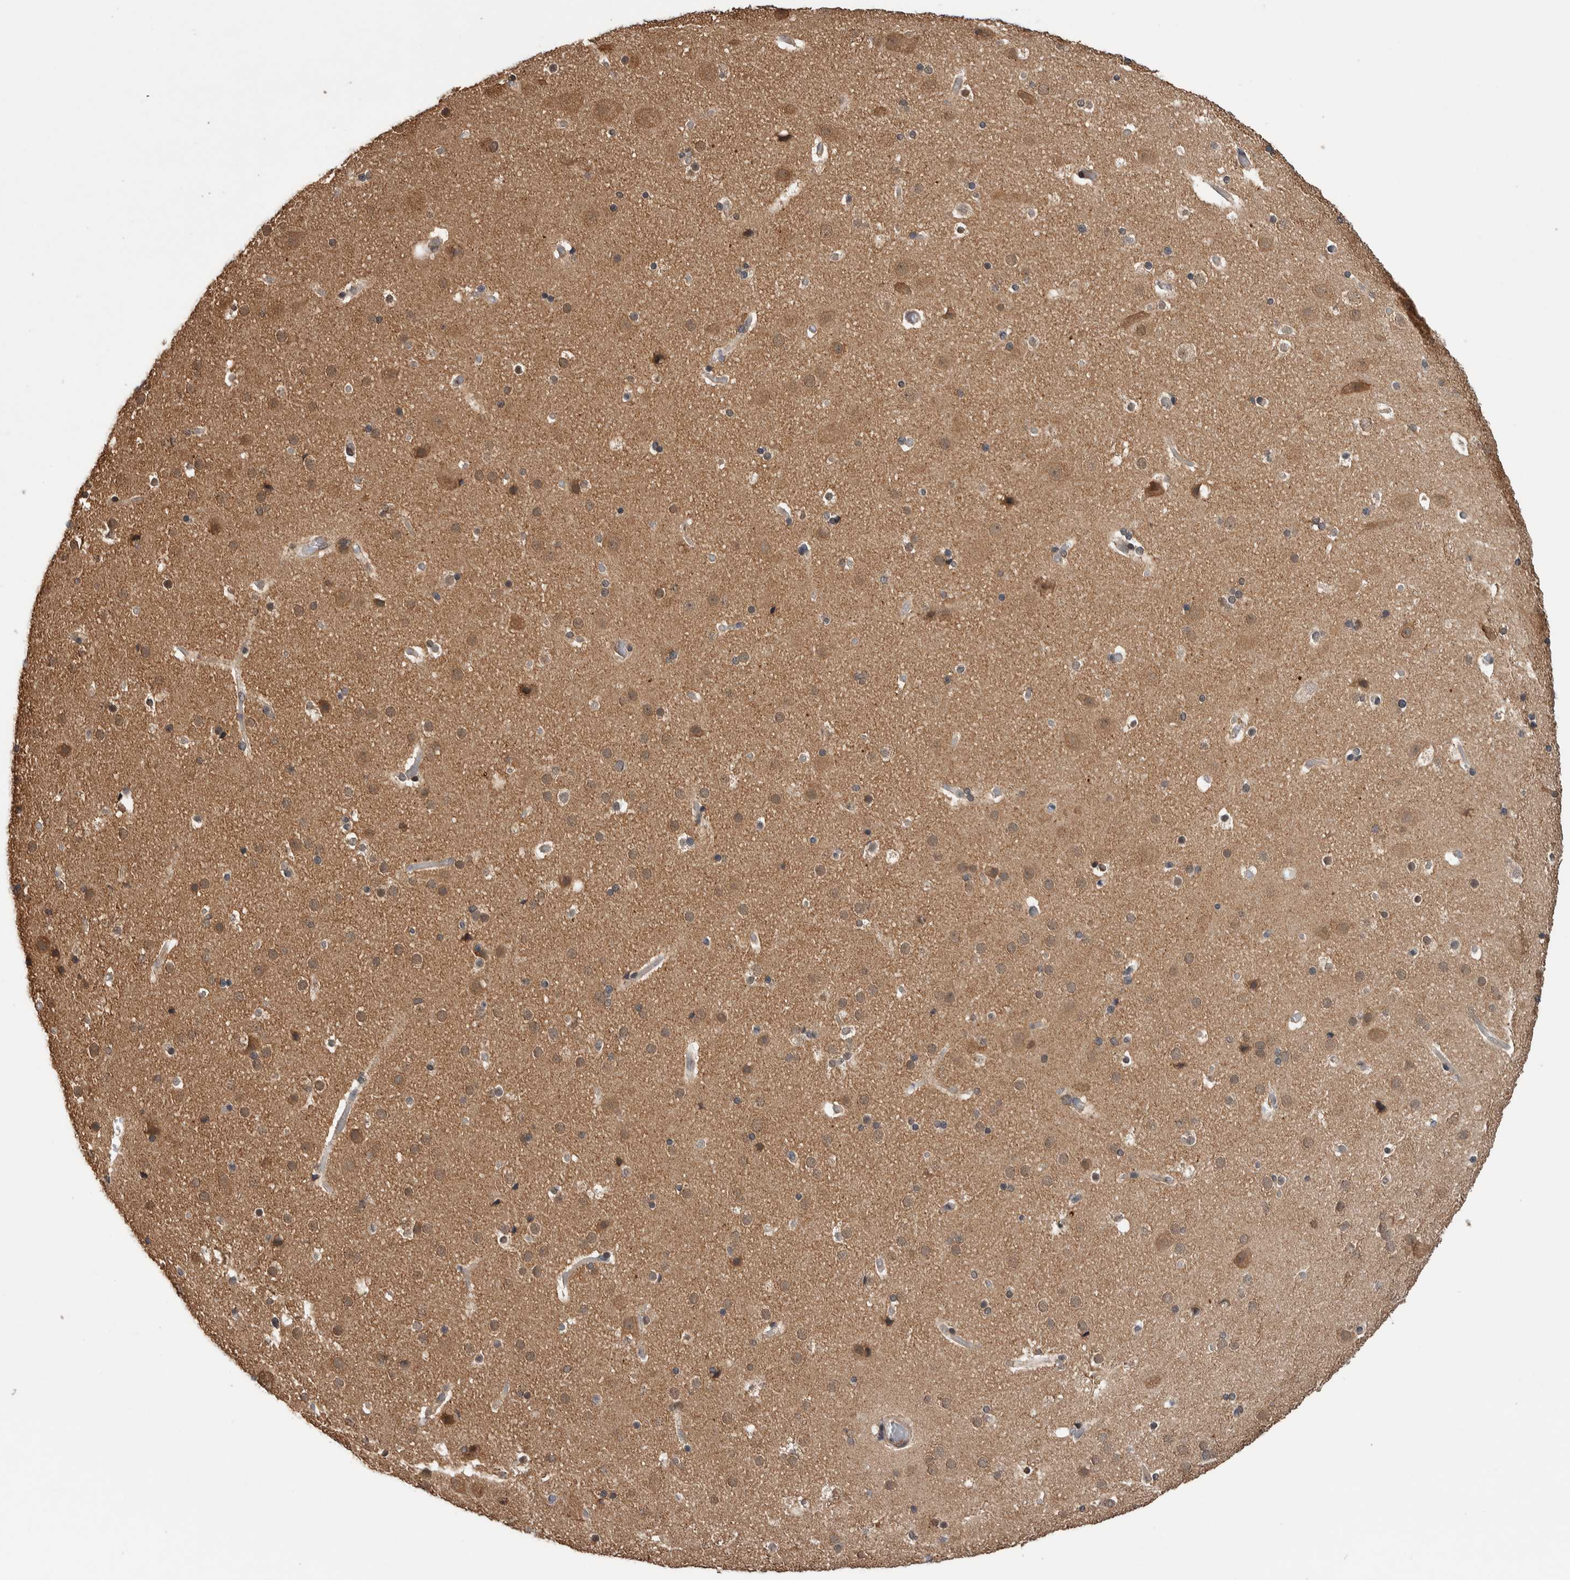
{"staining": {"intensity": "negative", "quantity": "none", "location": "none"}, "tissue": "cerebral cortex", "cell_type": "Endothelial cells", "image_type": "normal", "snomed": [{"axis": "morphology", "description": "Normal tissue, NOS"}, {"axis": "topography", "description": "Cerebral cortex"}], "caption": "This photomicrograph is of unremarkable cerebral cortex stained with IHC to label a protein in brown with the nuclei are counter-stained blue. There is no positivity in endothelial cells. (DAB IHC visualized using brightfield microscopy, high magnification).", "gene": "DVL2", "patient": {"sex": "male", "age": 57}}